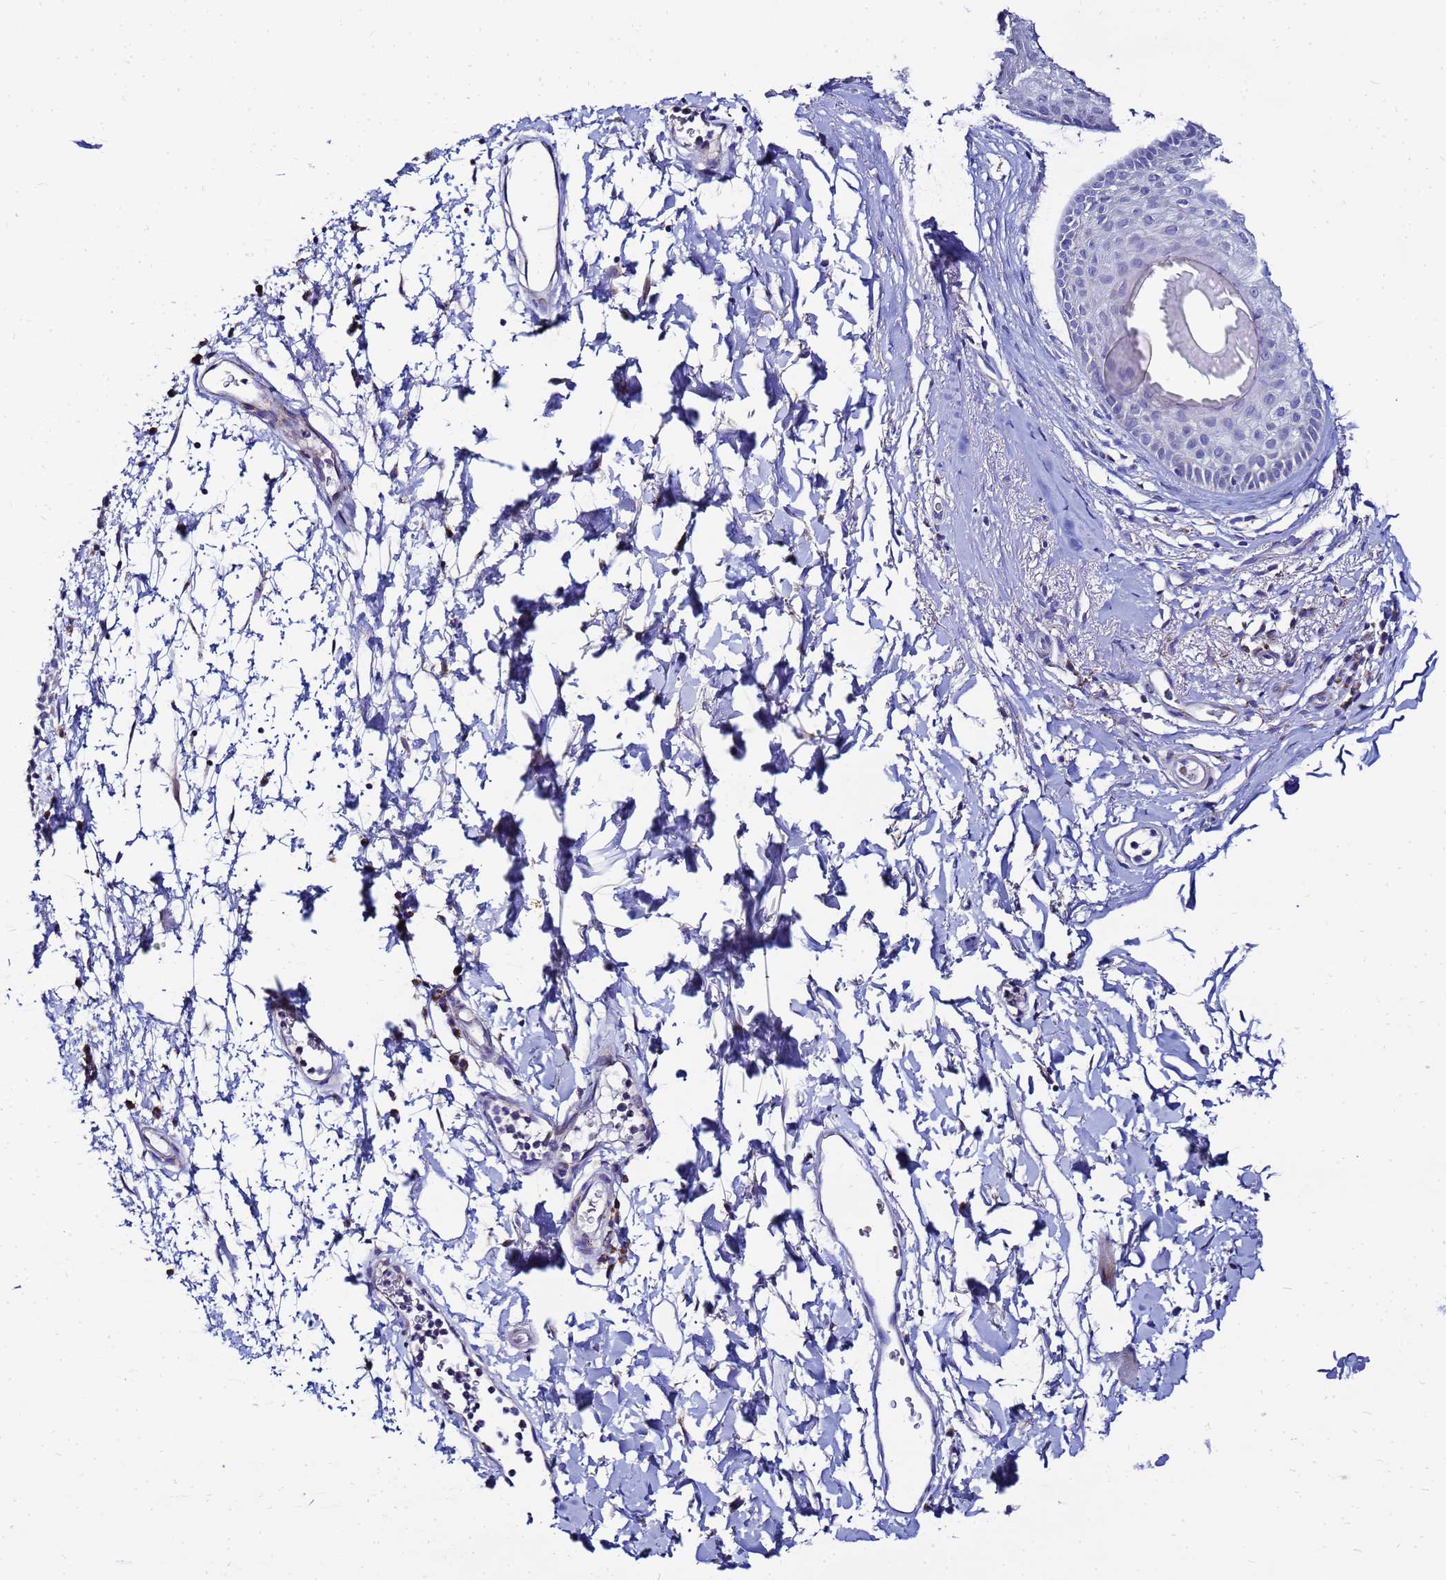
{"staining": {"intensity": "moderate", "quantity": "<25%", "location": "cytoplasmic/membranous"}, "tissue": "skin", "cell_type": "Epidermal cells", "image_type": "normal", "snomed": [{"axis": "morphology", "description": "Normal tissue, NOS"}, {"axis": "topography", "description": "Vulva"}], "caption": "The micrograph displays immunohistochemical staining of benign skin. There is moderate cytoplasmic/membranous staining is seen in about <25% of epidermal cells.", "gene": "FAHD2A", "patient": {"sex": "female", "age": 68}}